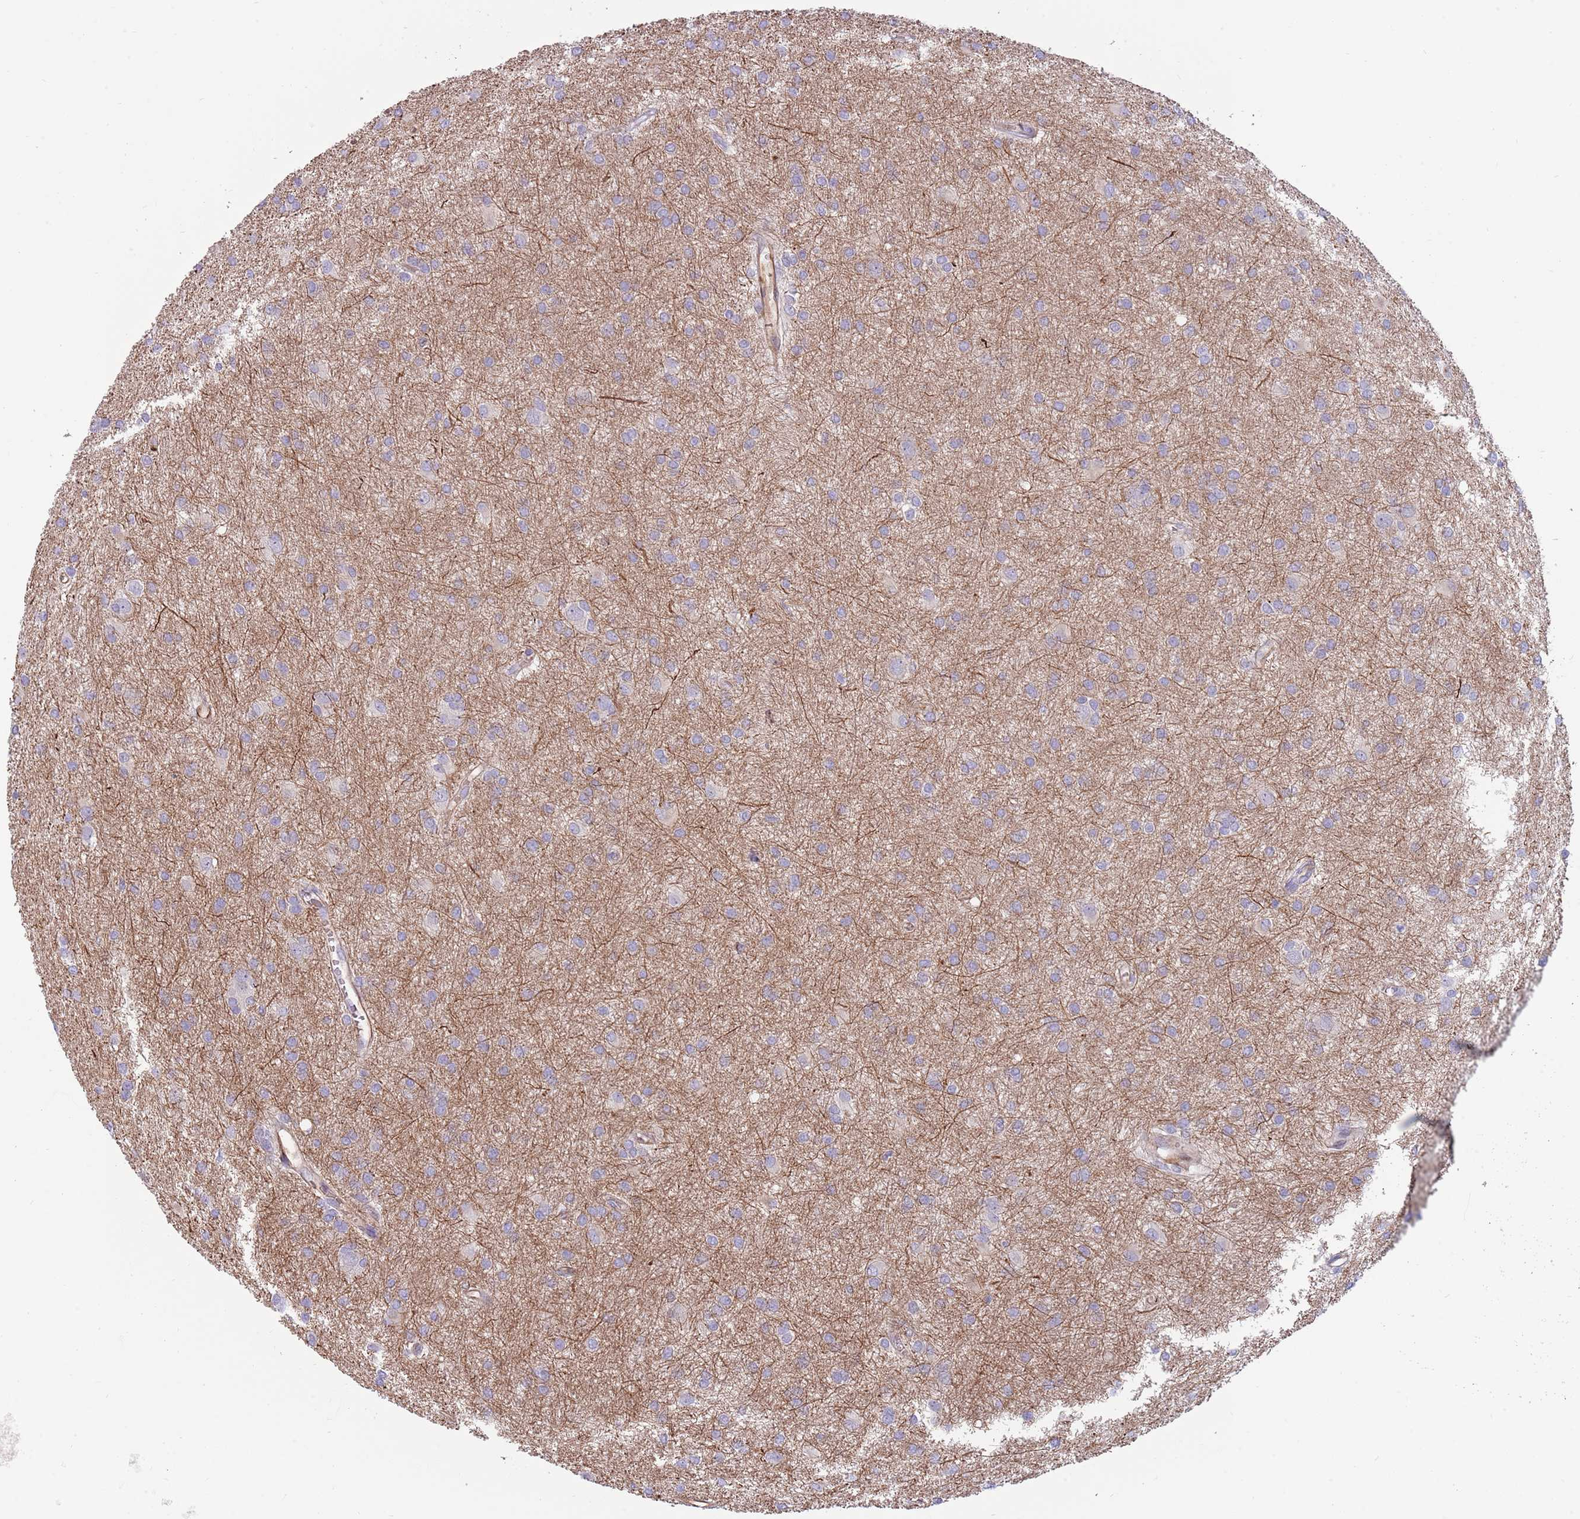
{"staining": {"intensity": "weak", "quantity": "<25%", "location": "cytoplasmic/membranous"}, "tissue": "glioma", "cell_type": "Tumor cells", "image_type": "cancer", "snomed": [{"axis": "morphology", "description": "Glioma, malignant, High grade"}, {"axis": "topography", "description": "Brain"}], "caption": "There is no significant expression in tumor cells of glioma. (DAB (3,3'-diaminobenzidine) immunohistochemistry (IHC) with hematoxylin counter stain).", "gene": "MOGAT1", "patient": {"sex": "female", "age": 50}}